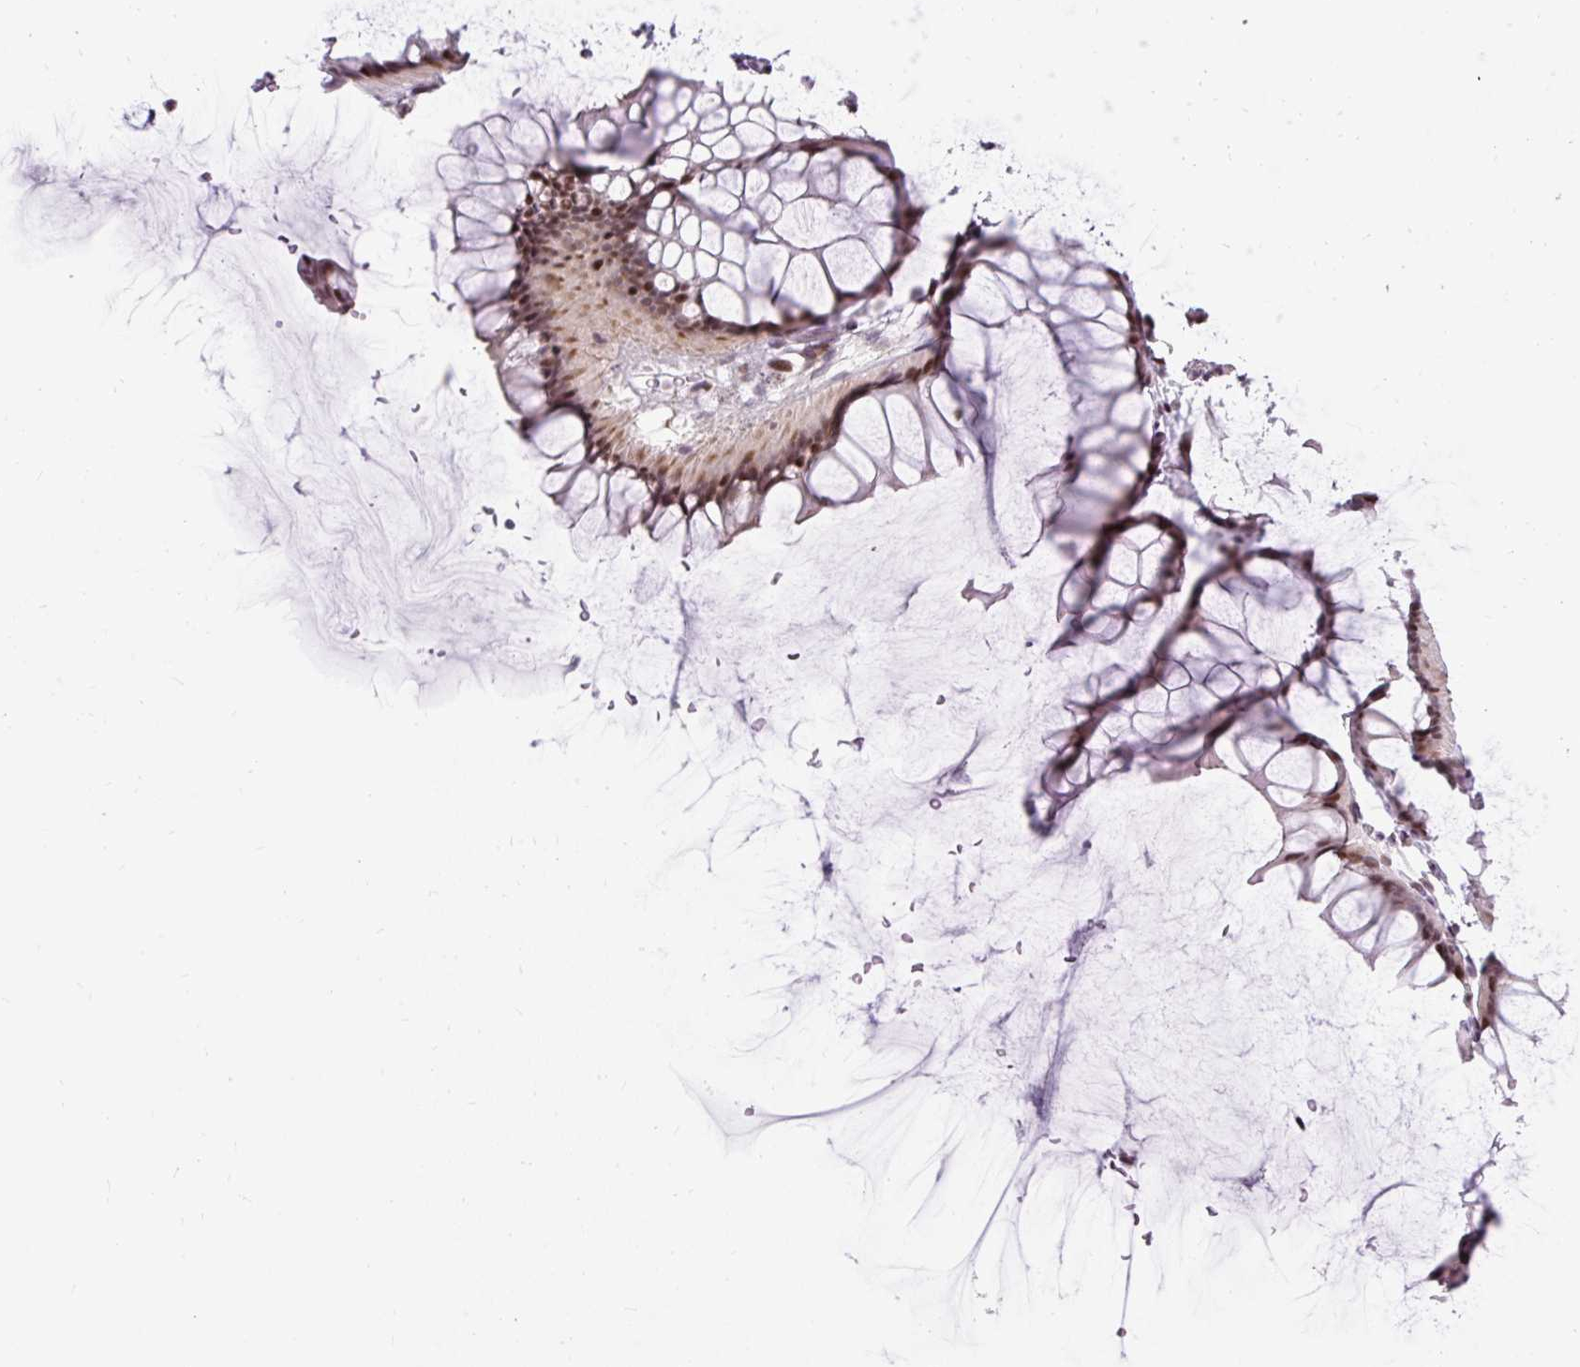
{"staining": {"intensity": "weak", "quantity": "25%-75%", "location": "nuclear"}, "tissue": "colon", "cell_type": "Endothelial cells", "image_type": "normal", "snomed": [{"axis": "morphology", "description": "Normal tissue, NOS"}, {"axis": "topography", "description": "Colon"}], "caption": "Colon stained with immunohistochemistry displays weak nuclear positivity in about 25%-75% of endothelial cells. Immunohistochemistry stains the protein of interest in brown and the nuclei are stained blue.", "gene": "ARHGEF18", "patient": {"sex": "female", "age": 82}}